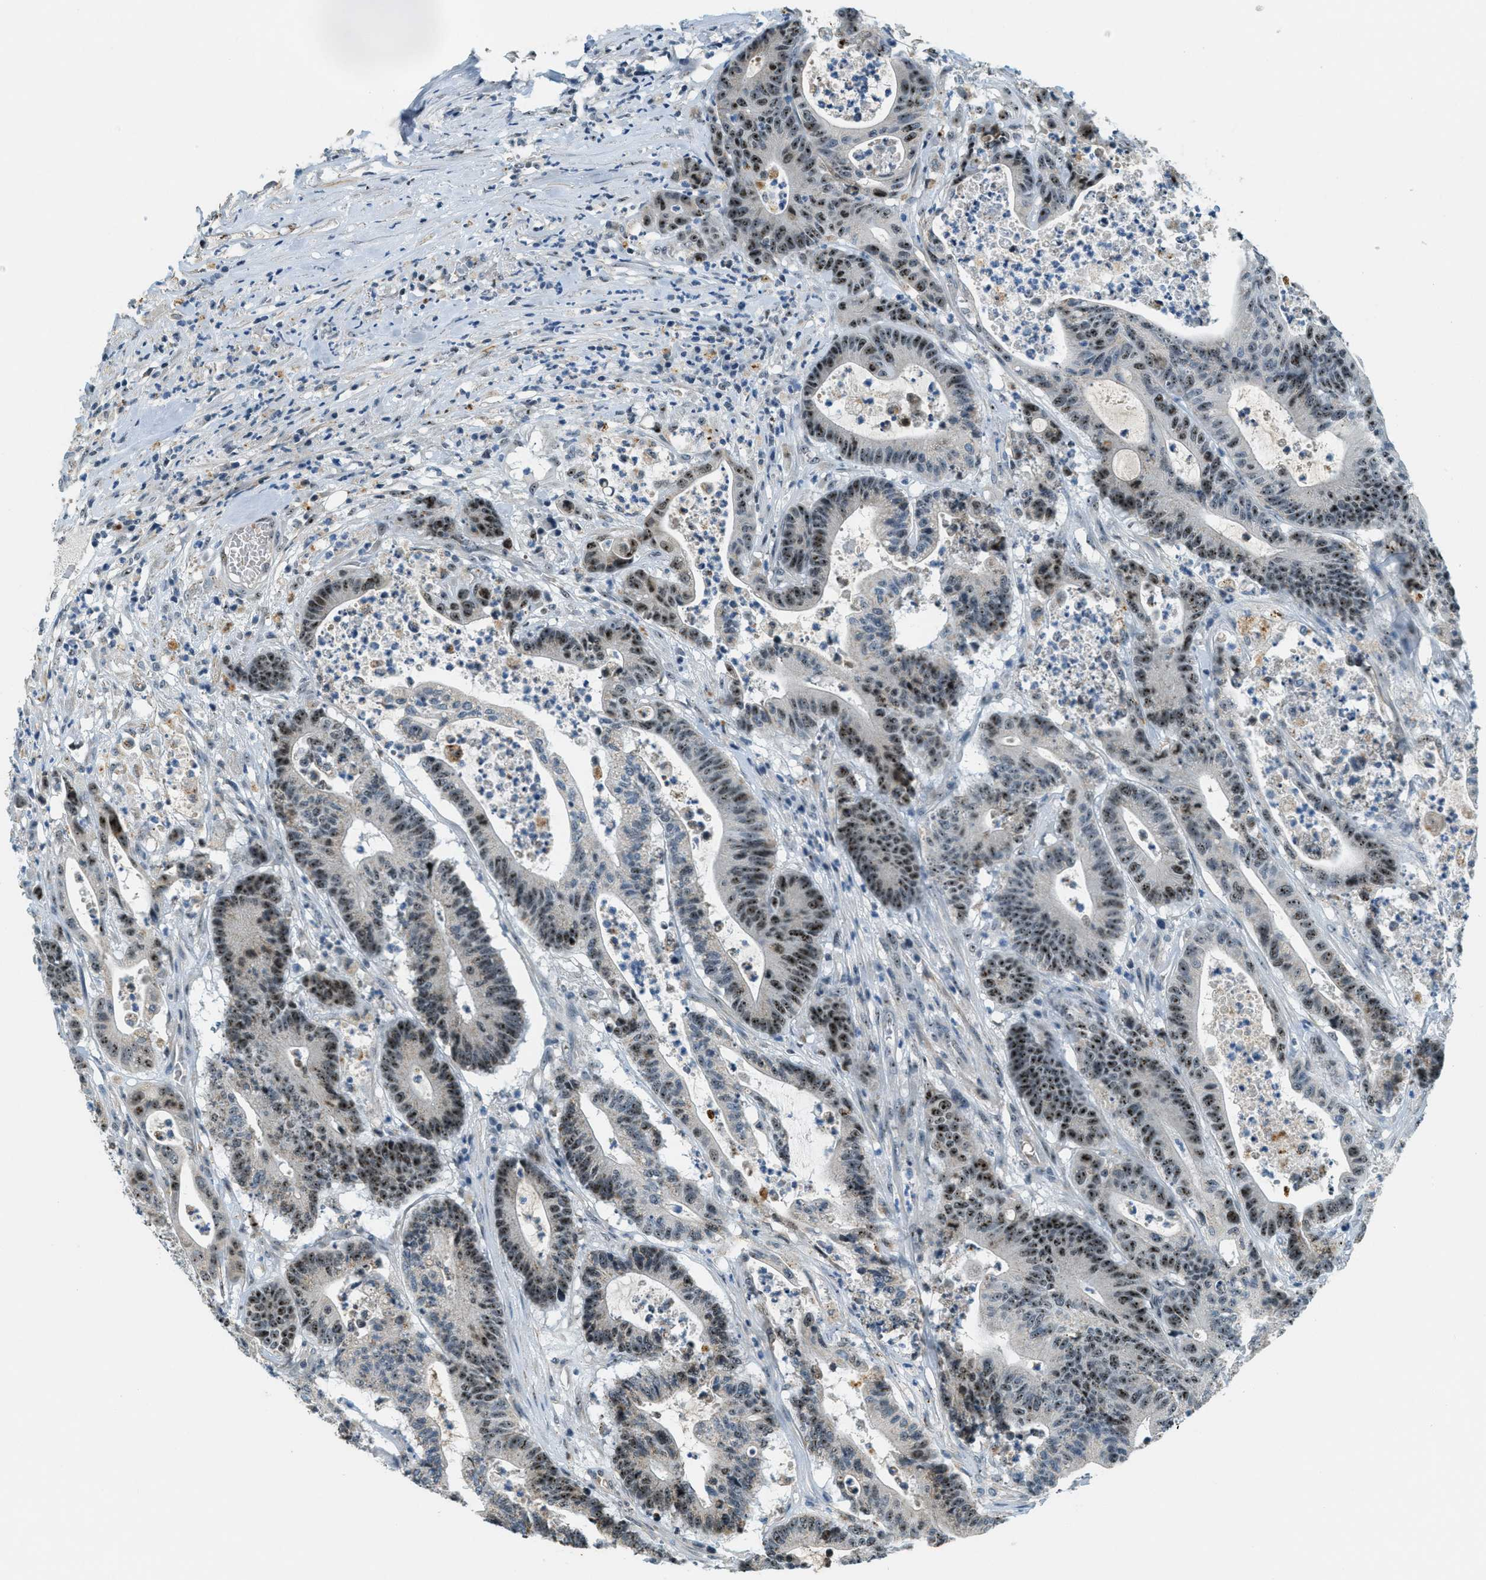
{"staining": {"intensity": "strong", "quantity": "25%-75%", "location": "nuclear"}, "tissue": "colorectal cancer", "cell_type": "Tumor cells", "image_type": "cancer", "snomed": [{"axis": "morphology", "description": "Adenocarcinoma, NOS"}, {"axis": "topography", "description": "Colon"}], "caption": "Strong nuclear expression for a protein is identified in about 25%-75% of tumor cells of adenocarcinoma (colorectal) using IHC.", "gene": "DDX47", "patient": {"sex": "female", "age": 84}}